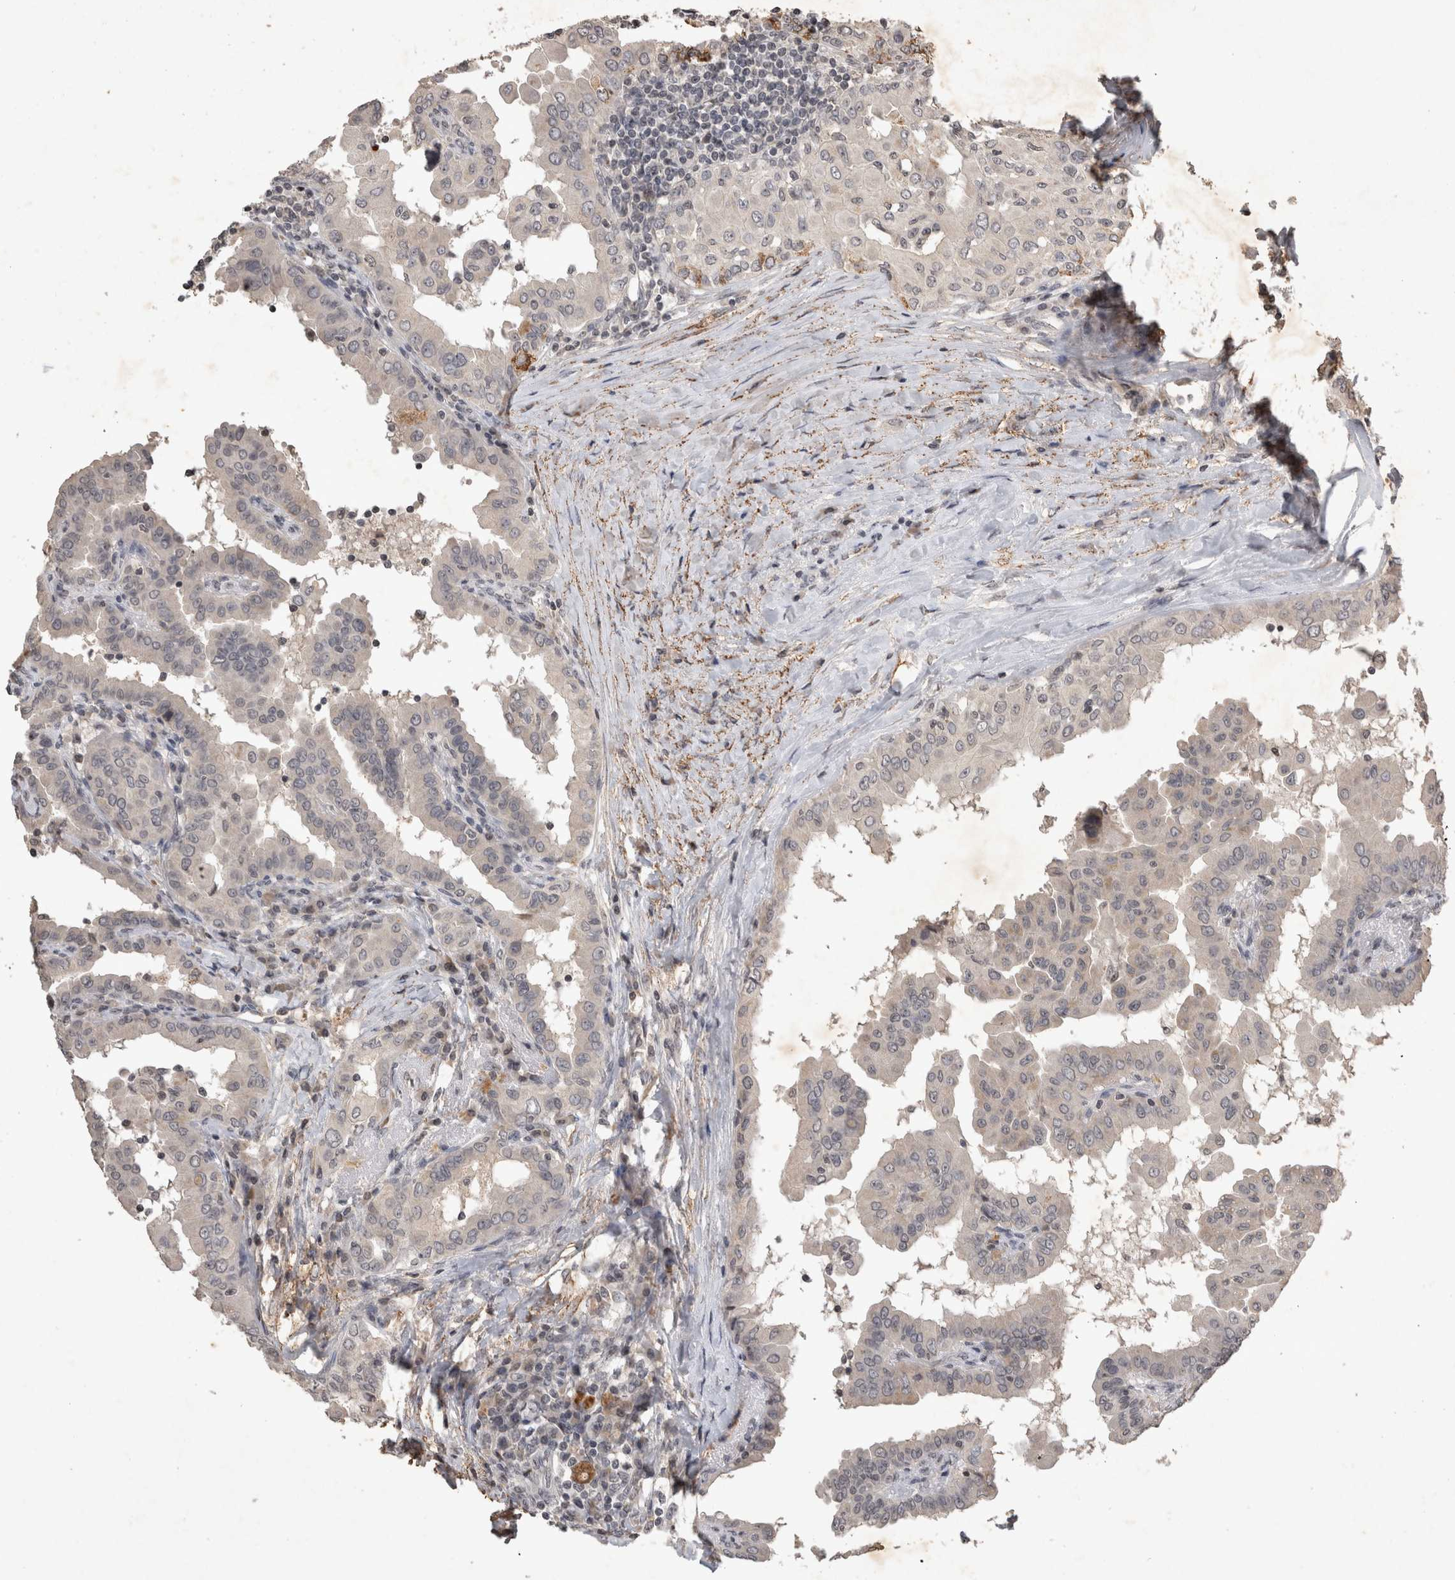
{"staining": {"intensity": "negative", "quantity": "none", "location": "none"}, "tissue": "thyroid cancer", "cell_type": "Tumor cells", "image_type": "cancer", "snomed": [{"axis": "morphology", "description": "Papillary adenocarcinoma, NOS"}, {"axis": "topography", "description": "Thyroid gland"}], "caption": "The micrograph exhibits no staining of tumor cells in thyroid papillary adenocarcinoma. Brightfield microscopy of IHC stained with DAB (3,3'-diaminobenzidine) (brown) and hematoxylin (blue), captured at high magnification.", "gene": "HRK", "patient": {"sex": "male", "age": 33}}